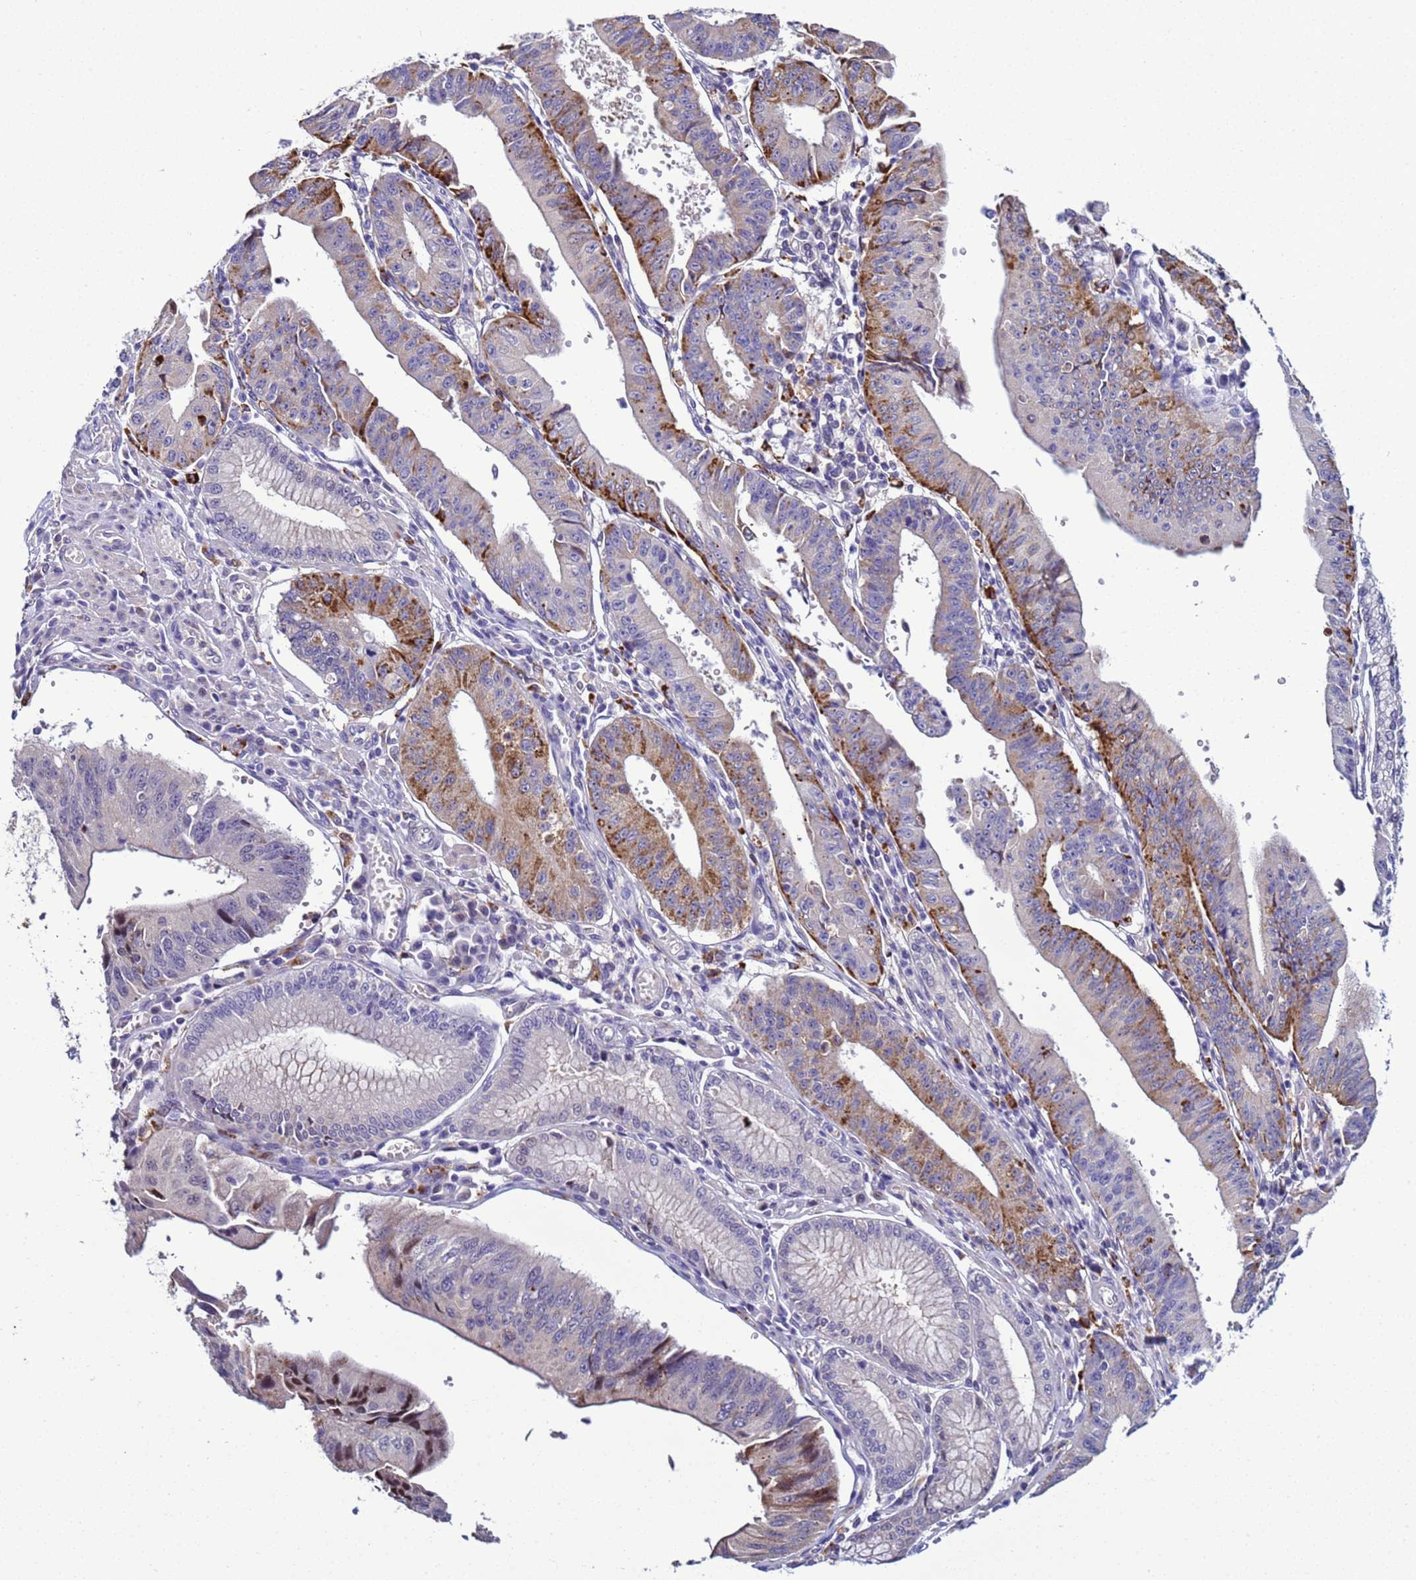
{"staining": {"intensity": "moderate", "quantity": "<25%", "location": "cytoplasmic/membranous"}, "tissue": "stomach cancer", "cell_type": "Tumor cells", "image_type": "cancer", "snomed": [{"axis": "morphology", "description": "Adenocarcinoma, NOS"}, {"axis": "topography", "description": "Stomach"}], "caption": "This micrograph displays immunohistochemistry (IHC) staining of adenocarcinoma (stomach), with low moderate cytoplasmic/membranous positivity in approximately <25% of tumor cells.", "gene": "NAT2", "patient": {"sex": "male", "age": 59}}